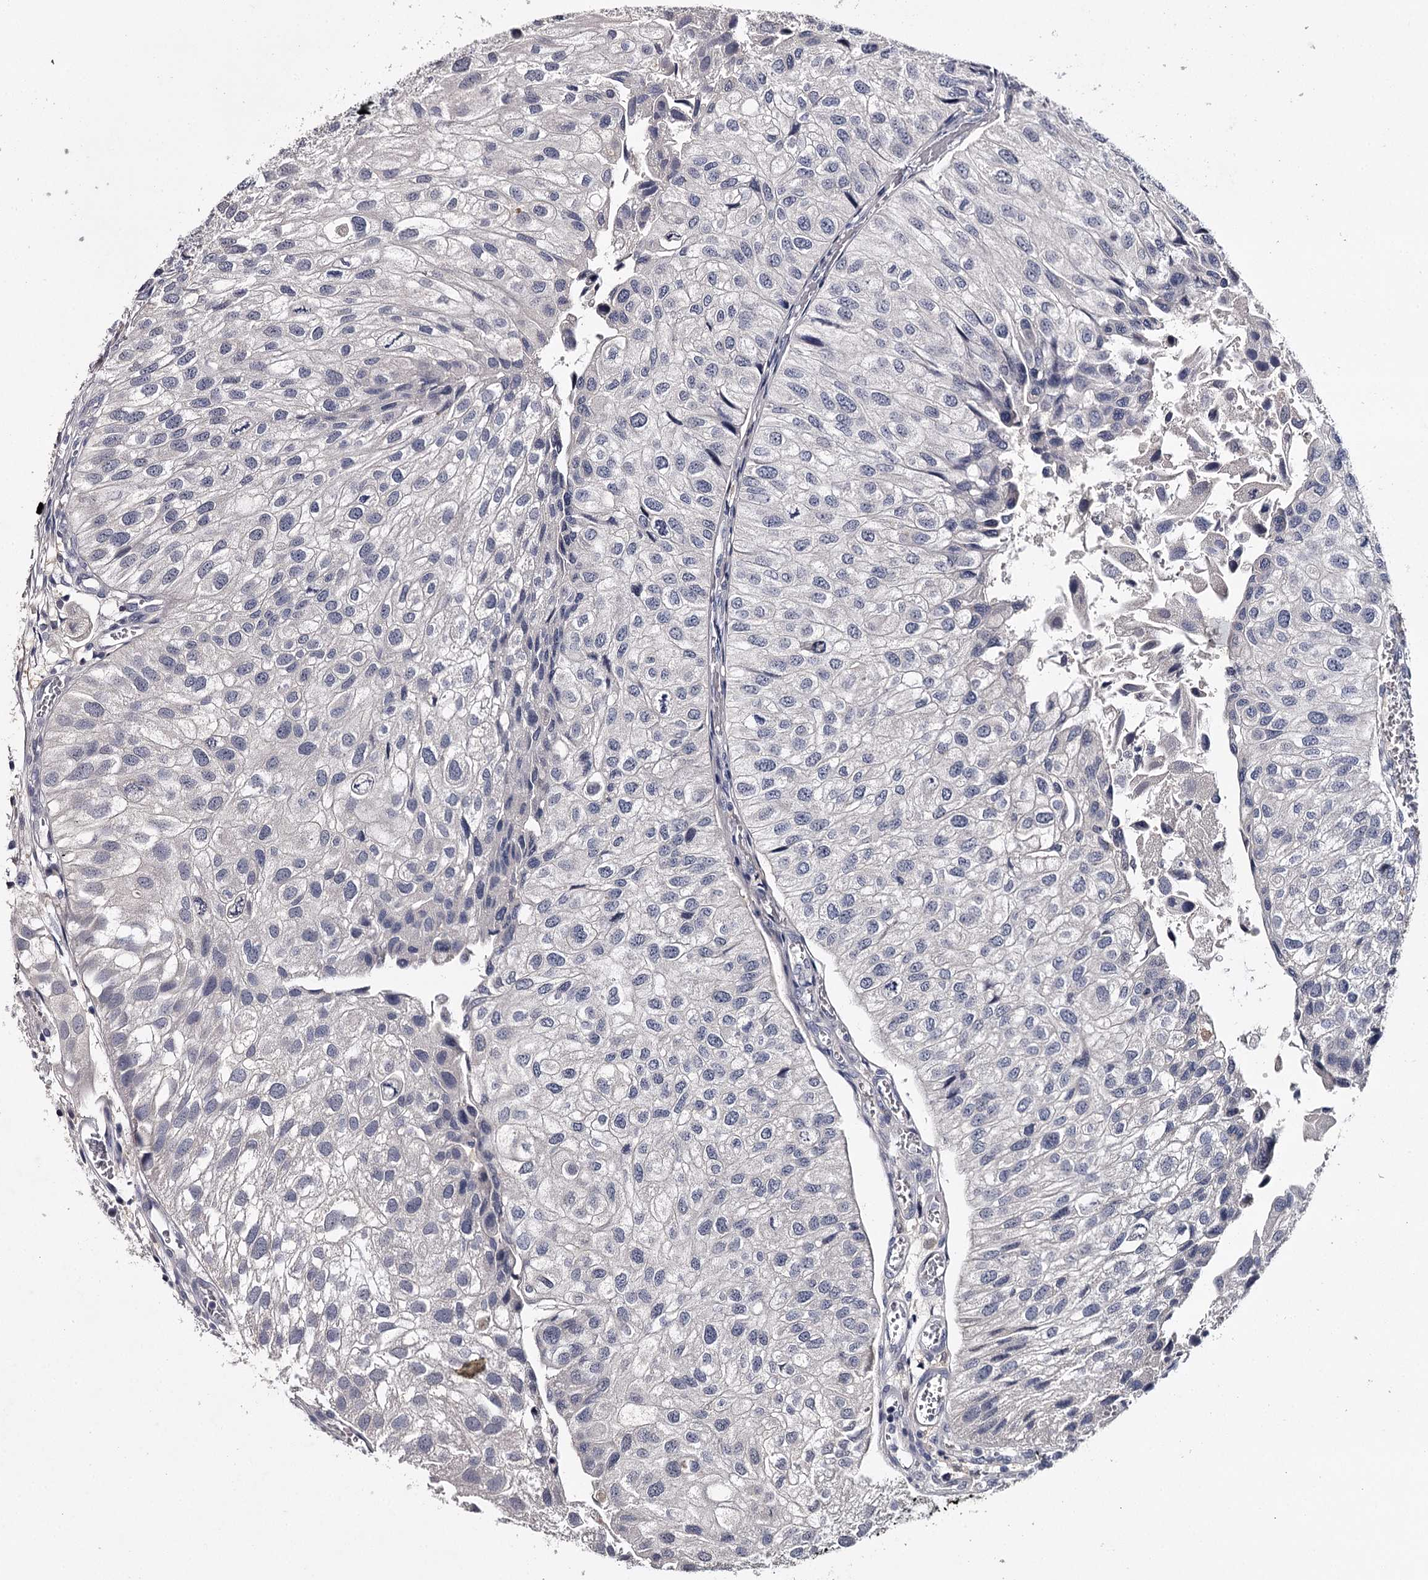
{"staining": {"intensity": "negative", "quantity": "none", "location": "none"}, "tissue": "urothelial cancer", "cell_type": "Tumor cells", "image_type": "cancer", "snomed": [{"axis": "morphology", "description": "Urothelial carcinoma, Low grade"}, {"axis": "topography", "description": "Urinary bladder"}], "caption": "Histopathology image shows no significant protein positivity in tumor cells of urothelial cancer.", "gene": "FDXACB1", "patient": {"sex": "female", "age": 89}}